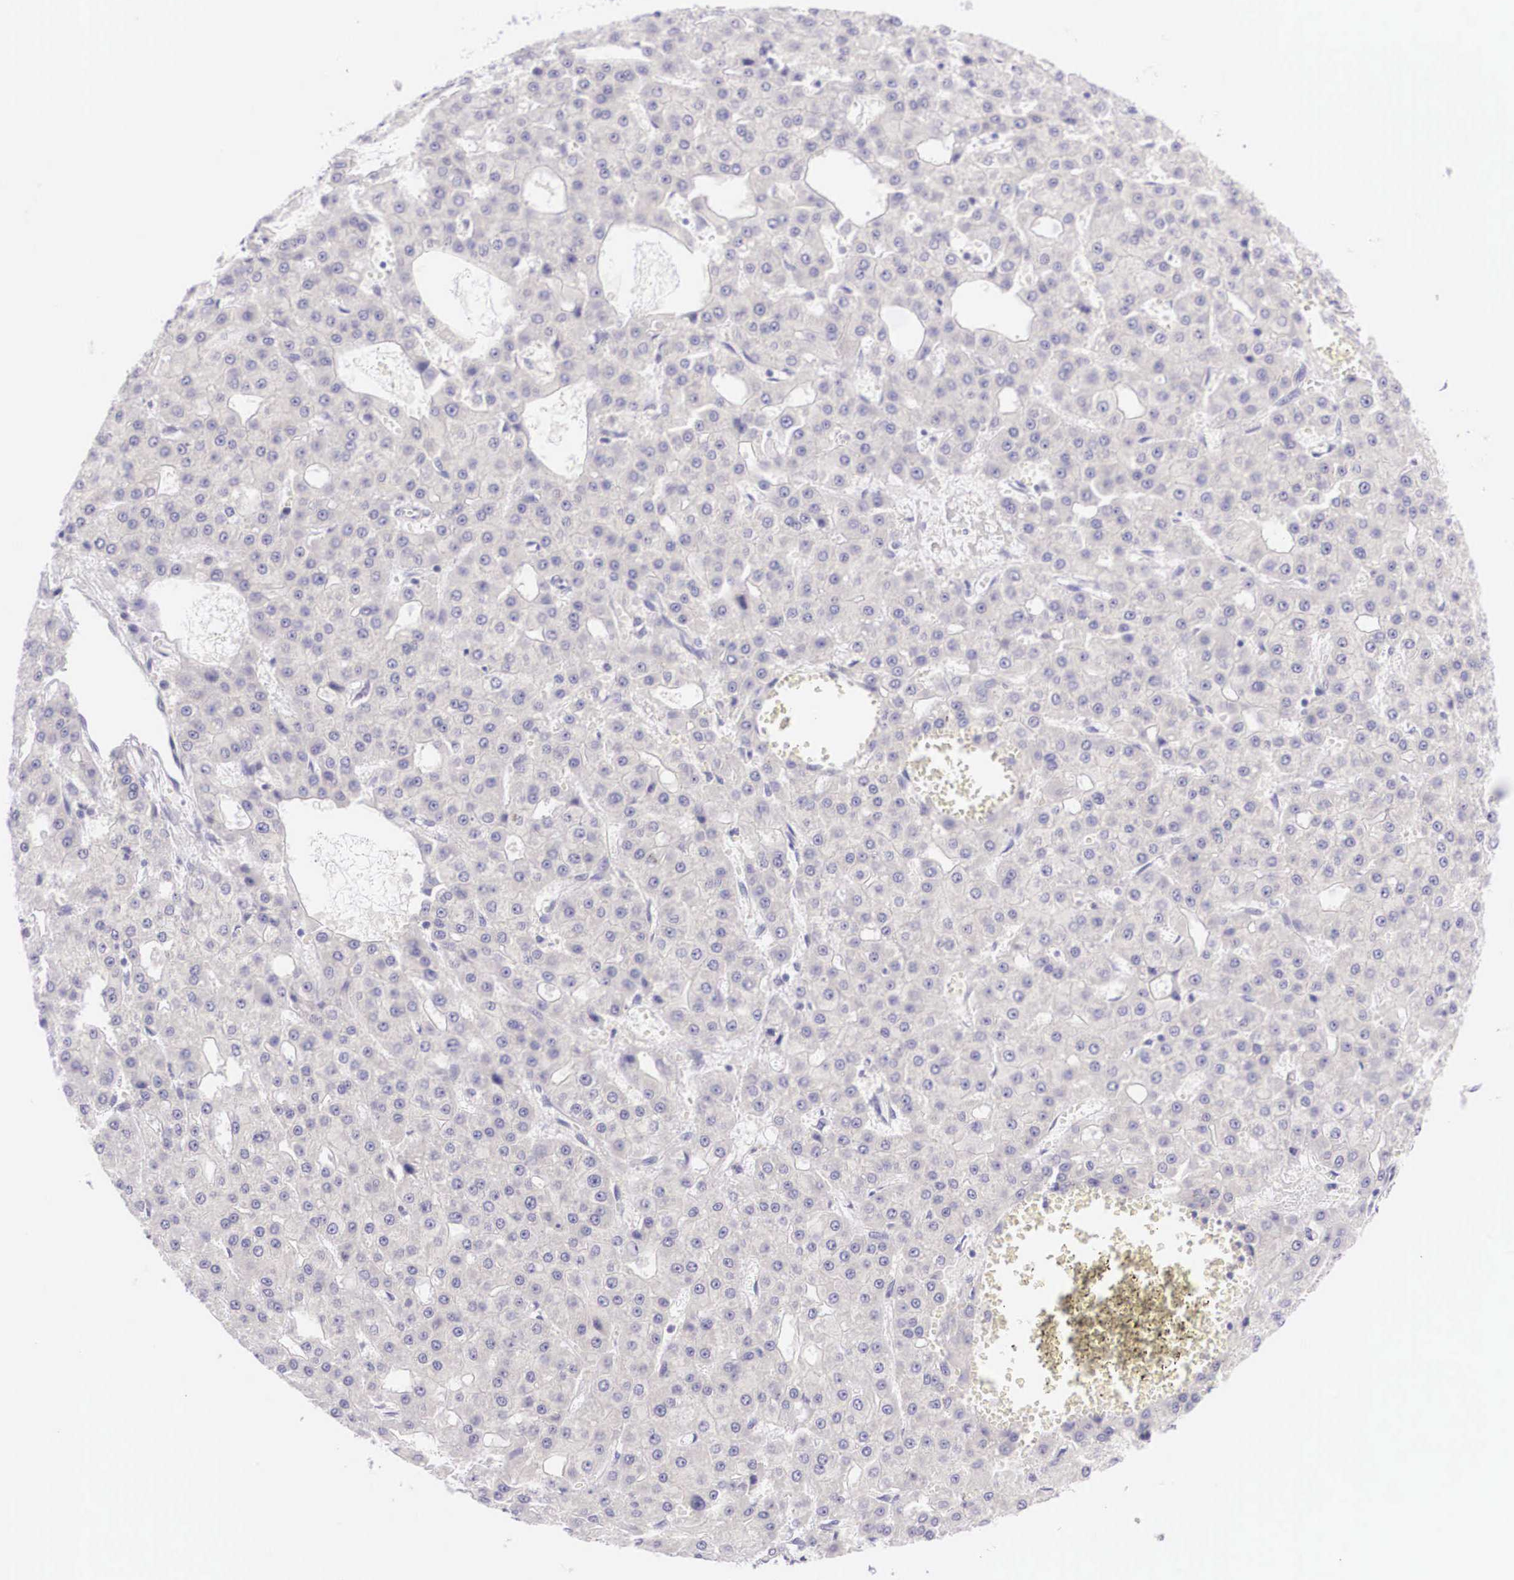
{"staining": {"intensity": "negative", "quantity": "none", "location": "none"}, "tissue": "liver cancer", "cell_type": "Tumor cells", "image_type": "cancer", "snomed": [{"axis": "morphology", "description": "Carcinoma, Hepatocellular, NOS"}, {"axis": "topography", "description": "Liver"}], "caption": "DAB immunohistochemical staining of human liver hepatocellular carcinoma reveals no significant expression in tumor cells.", "gene": "BCL6", "patient": {"sex": "male", "age": 47}}